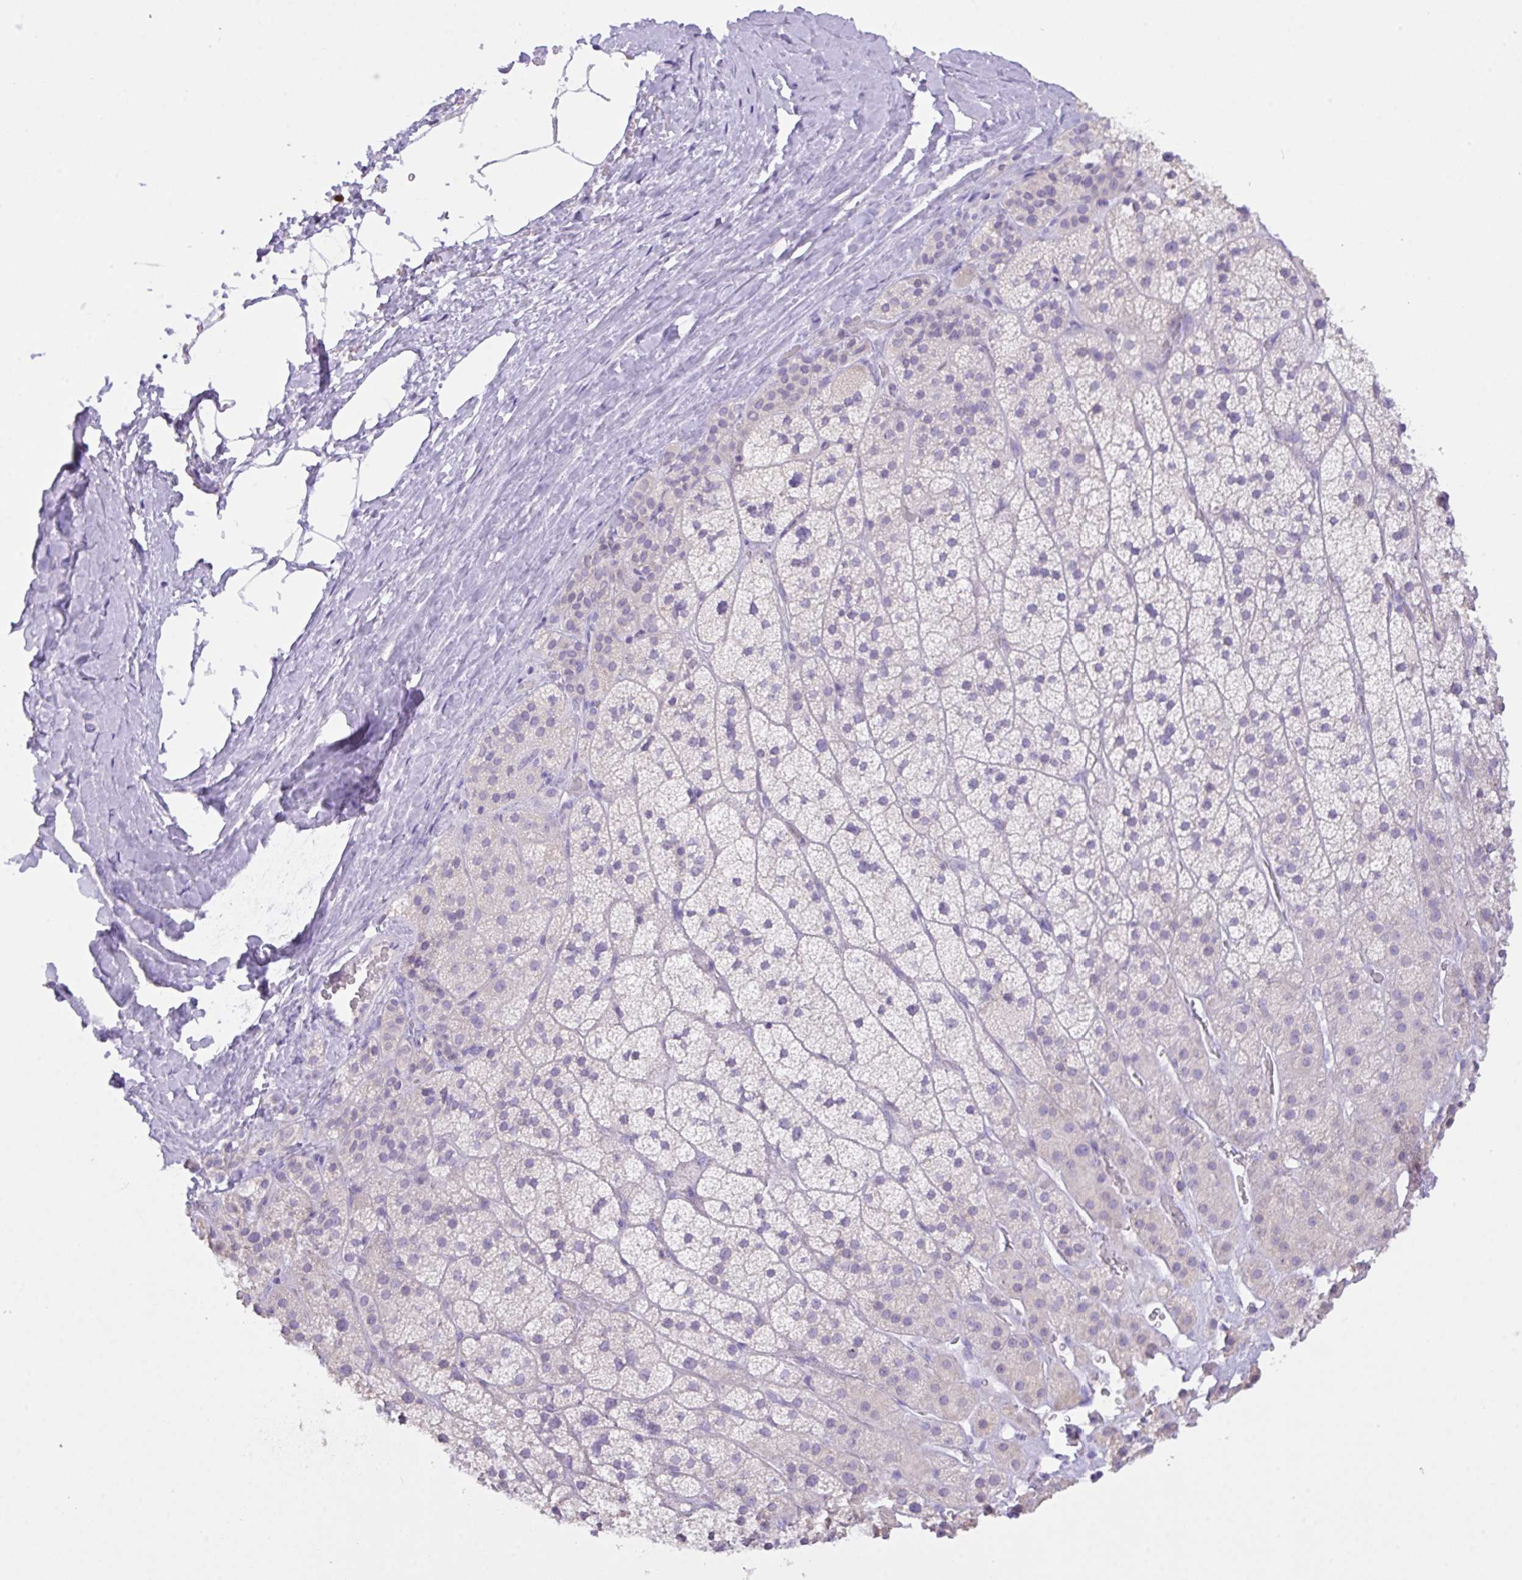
{"staining": {"intensity": "negative", "quantity": "none", "location": "none"}, "tissue": "adrenal gland", "cell_type": "Glandular cells", "image_type": "normal", "snomed": [{"axis": "morphology", "description": "Normal tissue, NOS"}, {"axis": "topography", "description": "Adrenal gland"}], "caption": "Immunohistochemistry (IHC) histopathology image of normal adrenal gland: human adrenal gland stained with DAB (3,3'-diaminobenzidine) demonstrates no significant protein staining in glandular cells.", "gene": "CST11", "patient": {"sex": "male", "age": 57}}